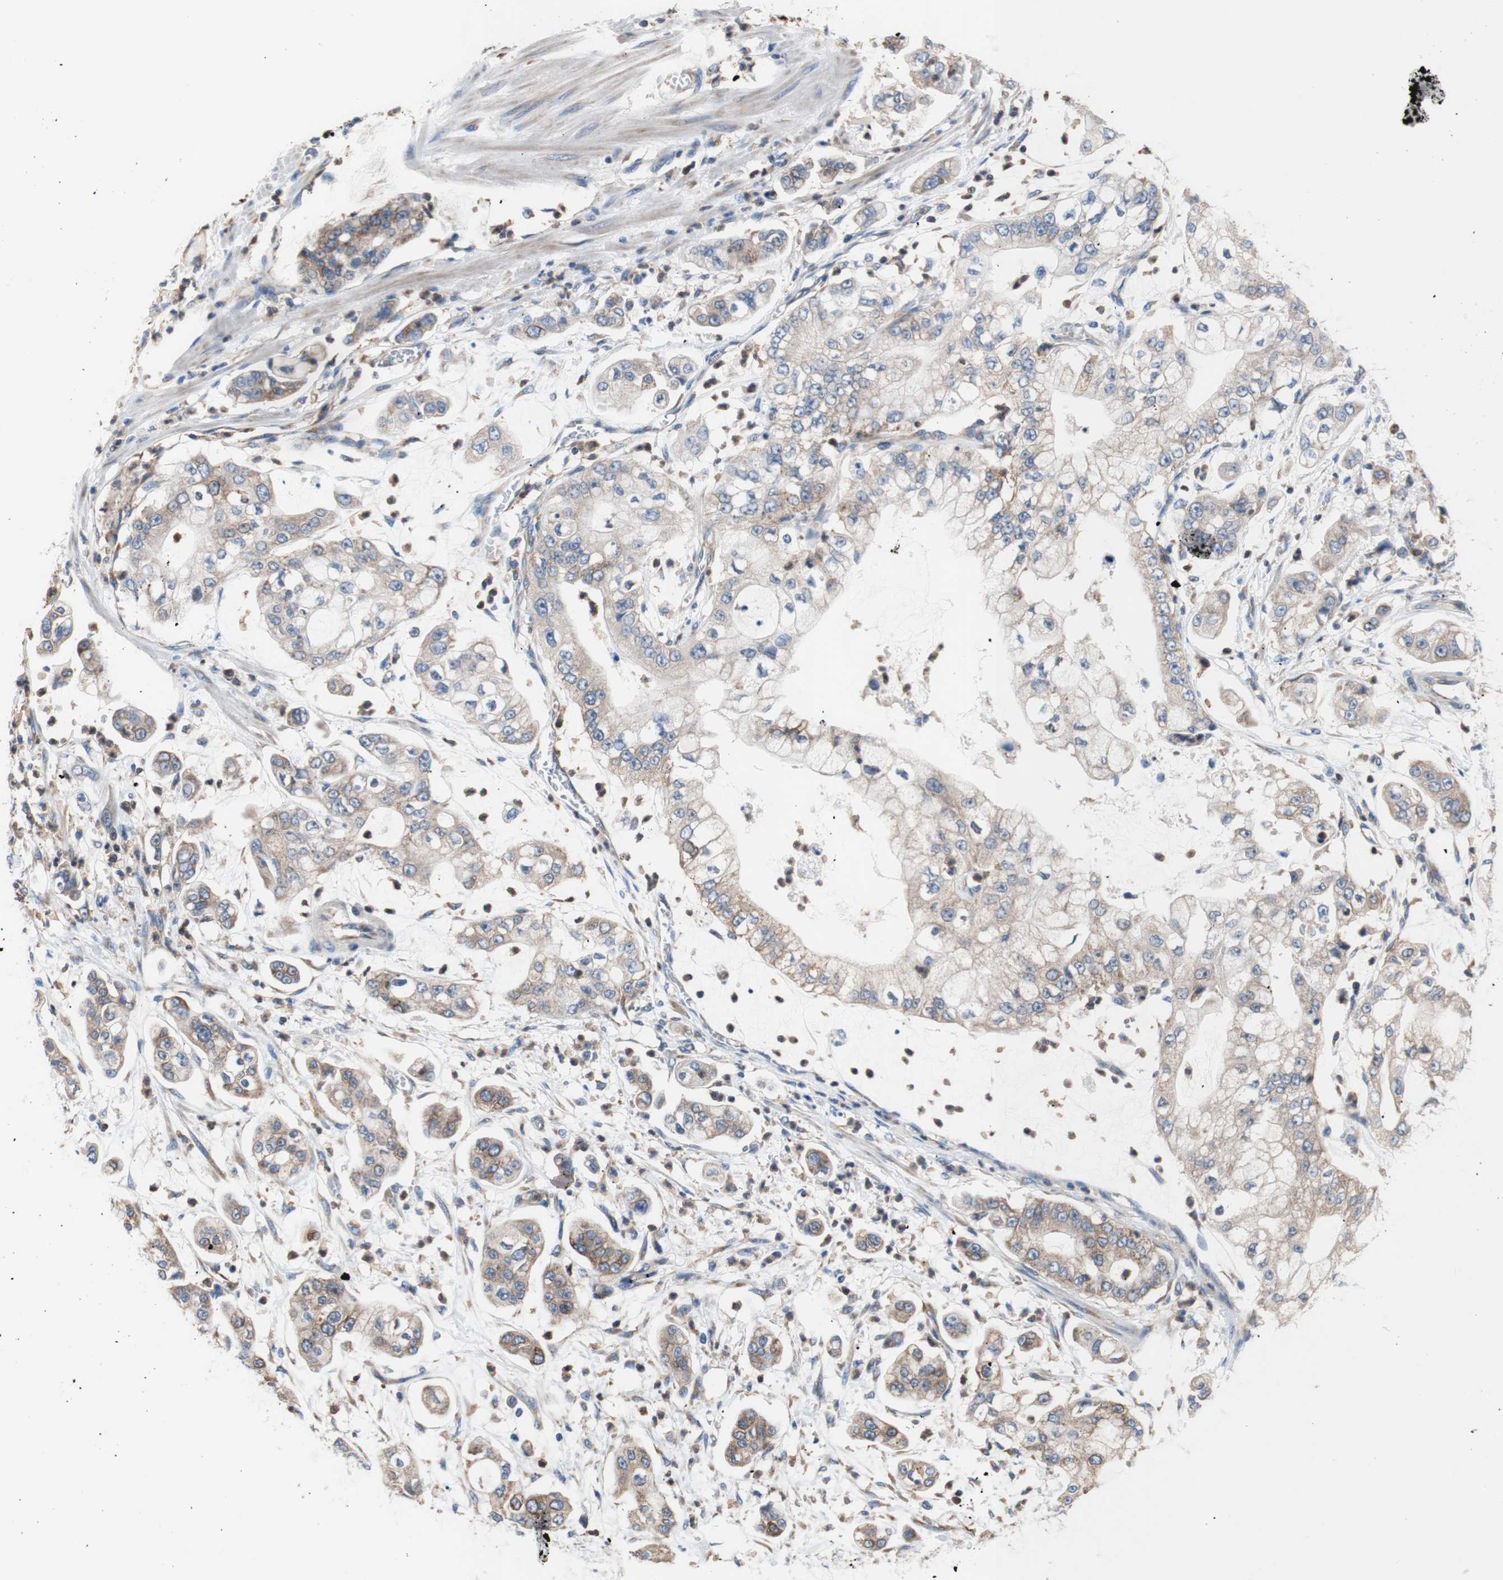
{"staining": {"intensity": "moderate", "quantity": ">75%", "location": "cytoplasmic/membranous"}, "tissue": "stomach cancer", "cell_type": "Tumor cells", "image_type": "cancer", "snomed": [{"axis": "morphology", "description": "Adenocarcinoma, NOS"}, {"axis": "topography", "description": "Stomach"}], "caption": "Moderate cytoplasmic/membranous staining for a protein is identified in approximately >75% of tumor cells of adenocarcinoma (stomach) using IHC.", "gene": "FMR1", "patient": {"sex": "male", "age": 76}}